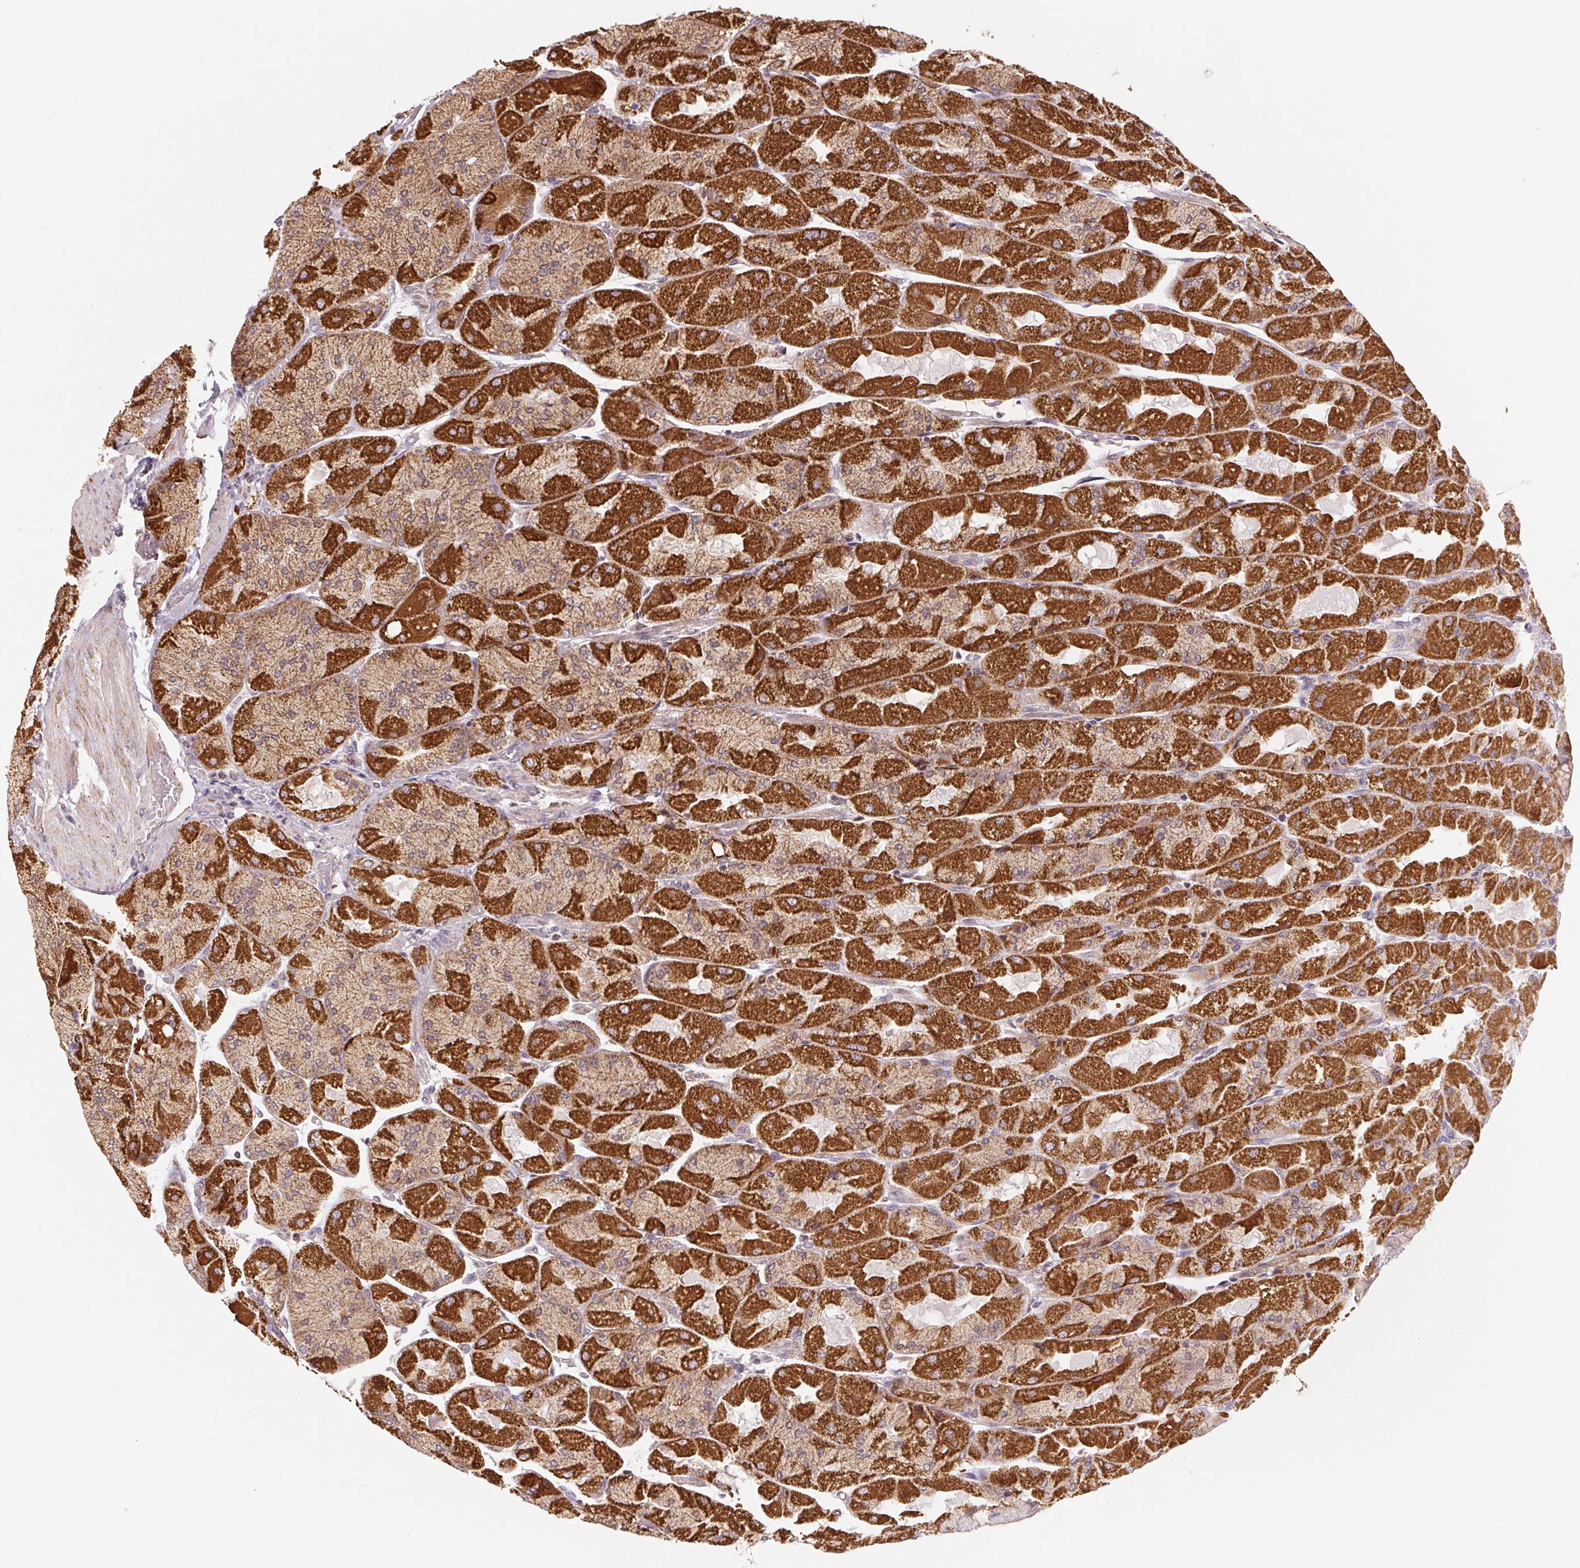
{"staining": {"intensity": "strong", "quantity": "25%-75%", "location": "cytoplasmic/membranous"}, "tissue": "stomach", "cell_type": "Glandular cells", "image_type": "normal", "snomed": [{"axis": "morphology", "description": "Normal tissue, NOS"}, {"axis": "topography", "description": "Stomach"}], "caption": "Brown immunohistochemical staining in normal human stomach demonstrates strong cytoplasmic/membranous positivity in about 25%-75% of glandular cells. The staining was performed using DAB, with brown indicating positive protein expression. Nuclei are stained blue with hematoxylin.", "gene": "CLASP1", "patient": {"sex": "female", "age": 61}}